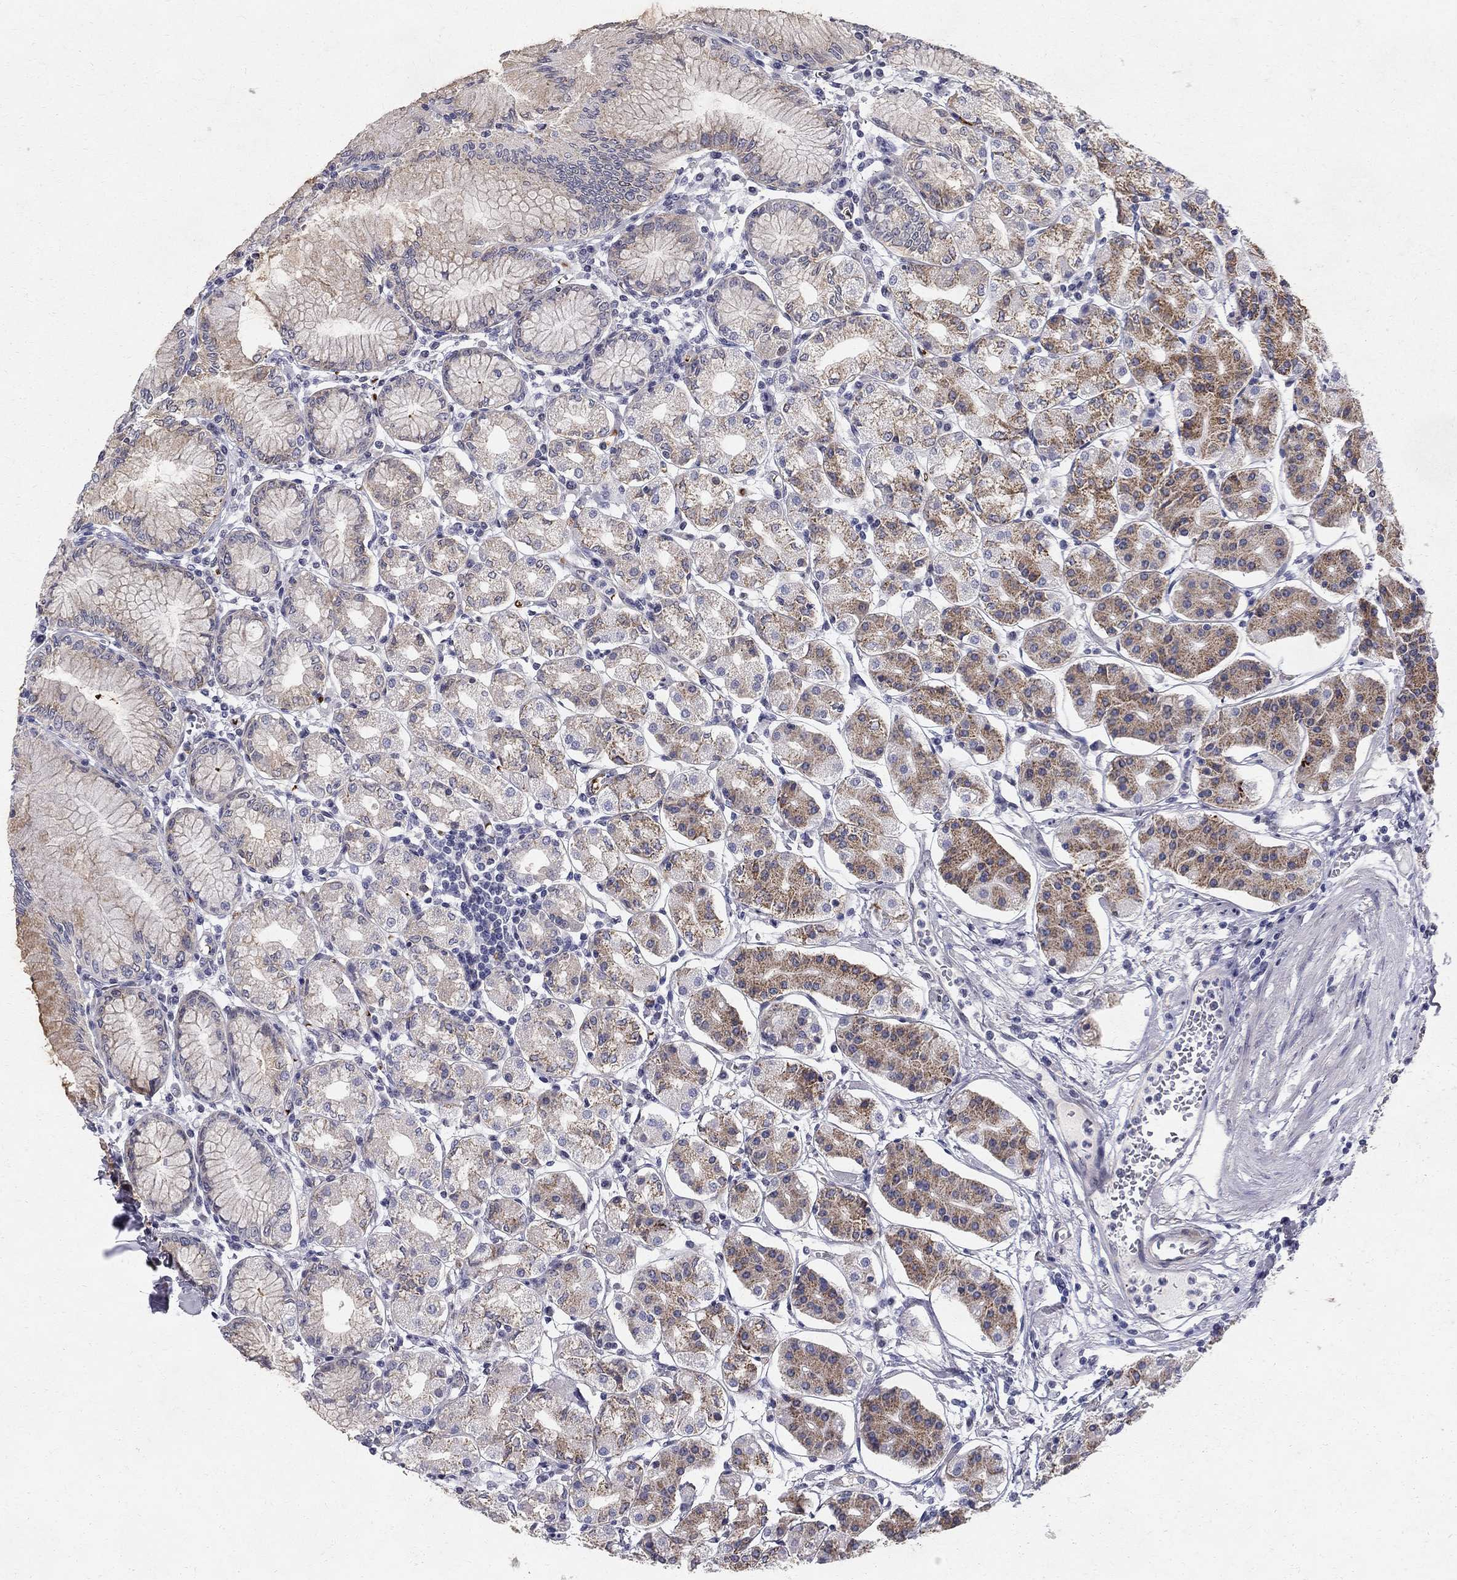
{"staining": {"intensity": "moderate", "quantity": "25%-75%", "location": "cytoplasmic/membranous"}, "tissue": "stomach", "cell_type": "Glandular cells", "image_type": "normal", "snomed": [{"axis": "morphology", "description": "Normal tissue, NOS"}, {"axis": "topography", "description": "Skeletal muscle"}, {"axis": "topography", "description": "Stomach"}], "caption": "The image displays staining of normal stomach, revealing moderate cytoplasmic/membranous protein expression (brown color) within glandular cells.", "gene": "CLIC6", "patient": {"sex": "female", "age": 57}}